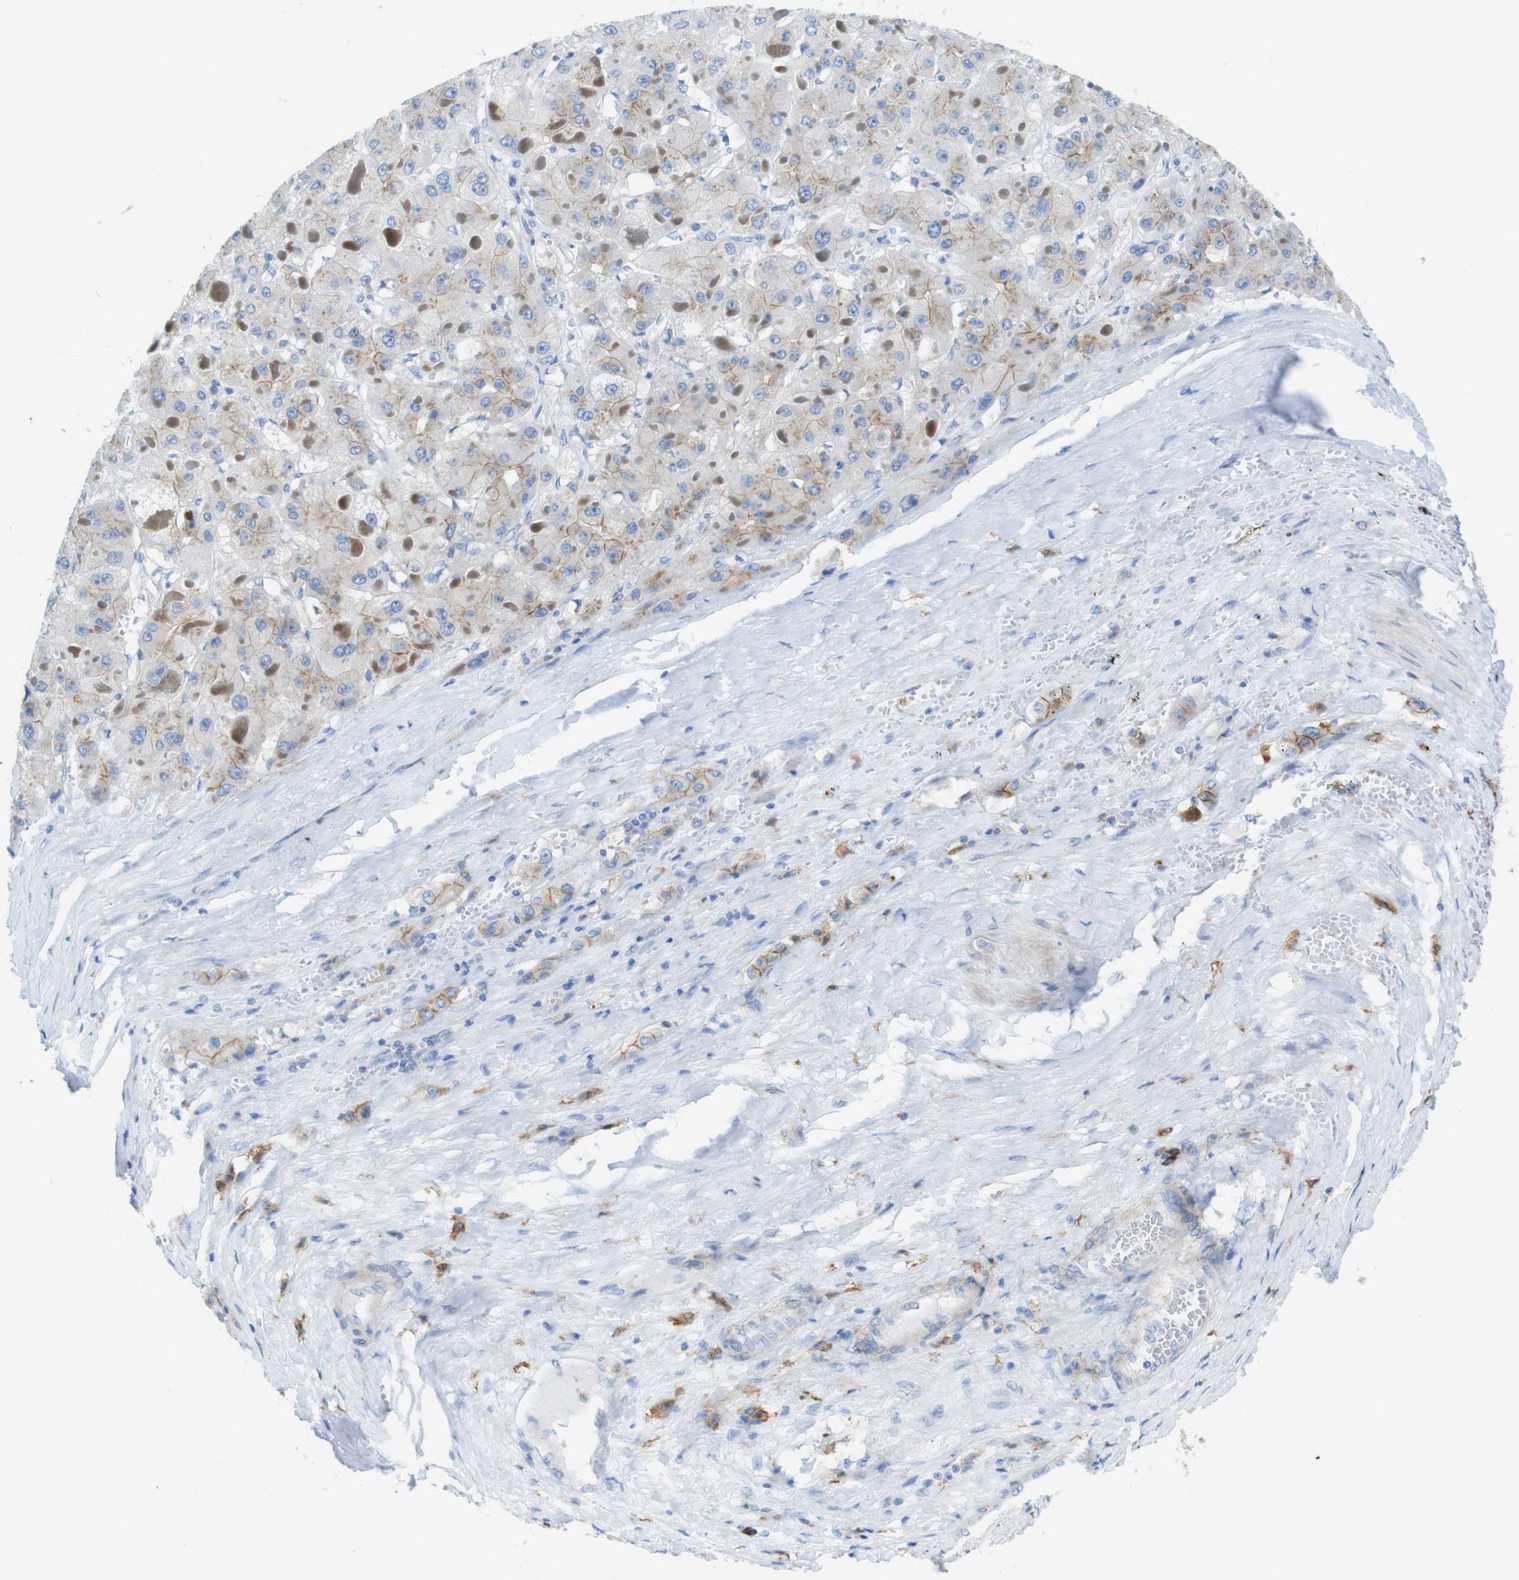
{"staining": {"intensity": "moderate", "quantity": "<25%", "location": "cytoplasmic/membranous"}, "tissue": "liver cancer", "cell_type": "Tumor cells", "image_type": "cancer", "snomed": [{"axis": "morphology", "description": "Carcinoma, Hepatocellular, NOS"}, {"axis": "topography", "description": "Liver"}], "caption": "Moderate cytoplasmic/membranous protein expression is present in about <25% of tumor cells in hepatocellular carcinoma (liver).", "gene": "CLMN", "patient": {"sex": "female", "age": 73}}